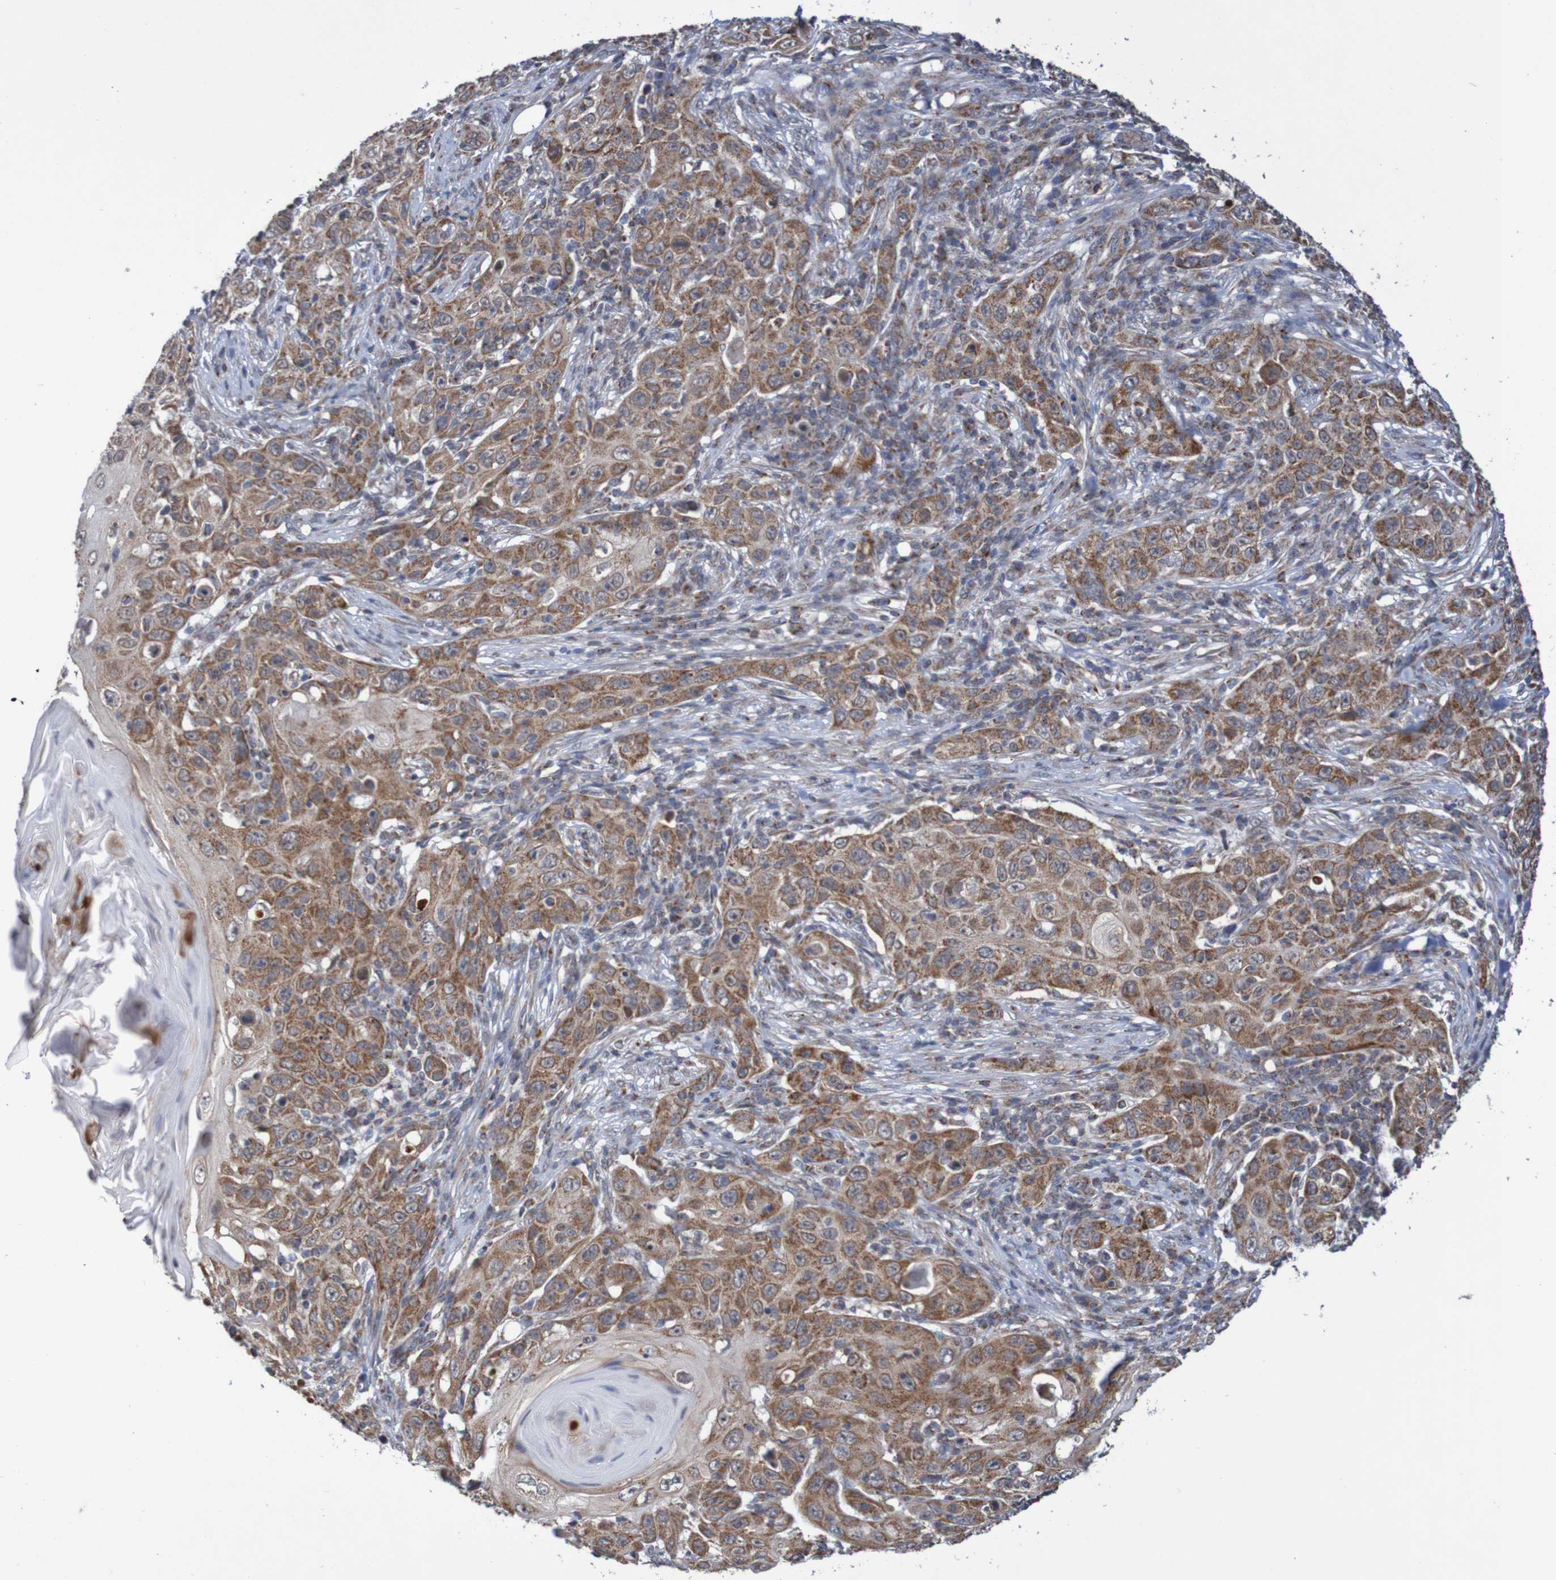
{"staining": {"intensity": "moderate", "quantity": ">75%", "location": "cytoplasmic/membranous"}, "tissue": "skin cancer", "cell_type": "Tumor cells", "image_type": "cancer", "snomed": [{"axis": "morphology", "description": "Squamous cell carcinoma, NOS"}, {"axis": "topography", "description": "Skin"}], "caption": "Skin squamous cell carcinoma stained for a protein (brown) demonstrates moderate cytoplasmic/membranous positive positivity in about >75% of tumor cells.", "gene": "DVL1", "patient": {"sex": "female", "age": 88}}